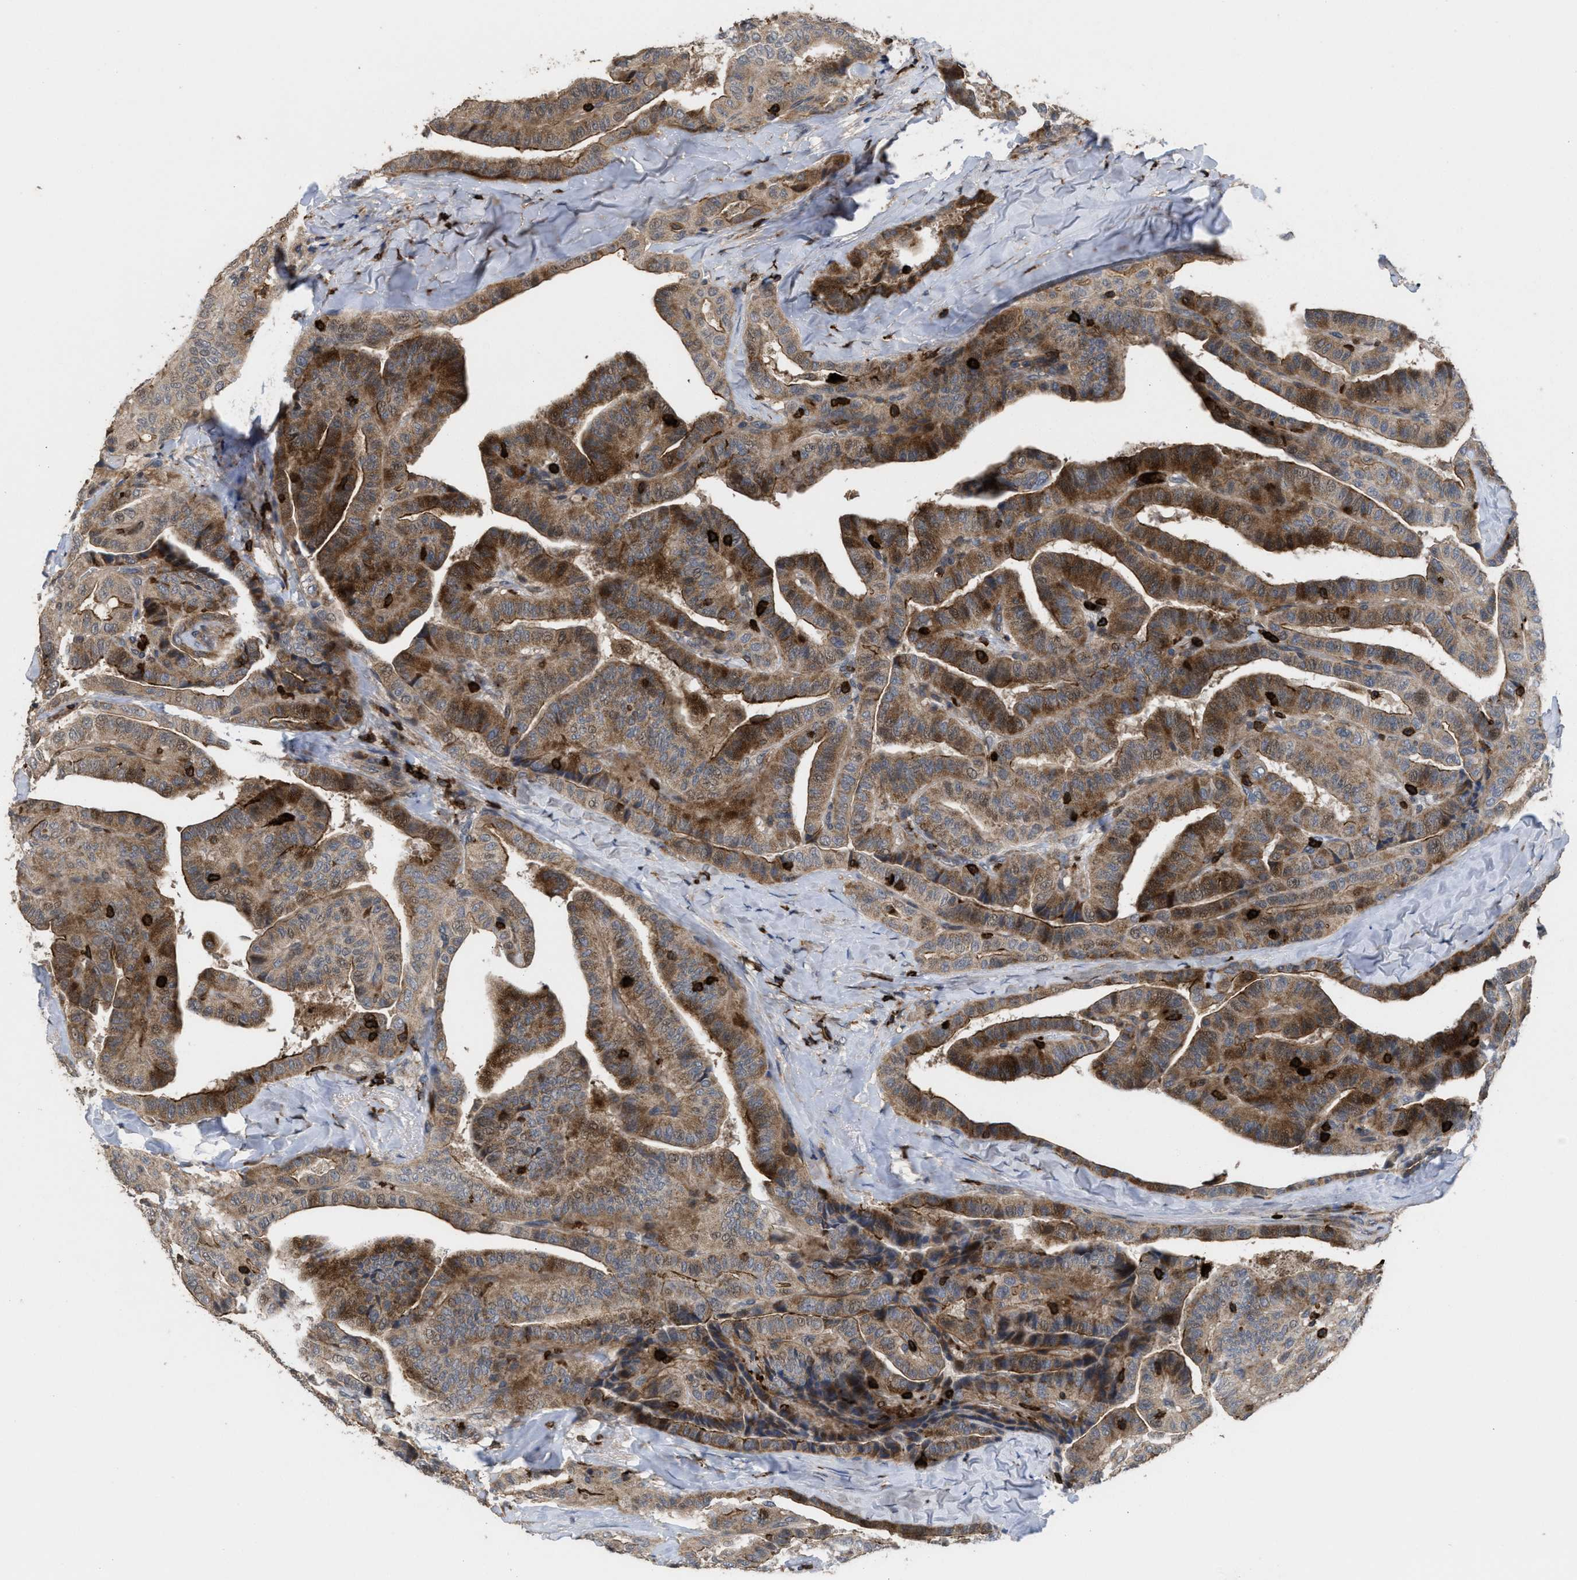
{"staining": {"intensity": "moderate", "quantity": ">75%", "location": "cytoplasmic/membranous"}, "tissue": "thyroid cancer", "cell_type": "Tumor cells", "image_type": "cancer", "snomed": [{"axis": "morphology", "description": "Papillary adenocarcinoma, NOS"}, {"axis": "topography", "description": "Thyroid gland"}], "caption": "The micrograph shows staining of thyroid papillary adenocarcinoma, revealing moderate cytoplasmic/membranous protein expression (brown color) within tumor cells.", "gene": "PTPRE", "patient": {"sex": "male", "age": 77}}